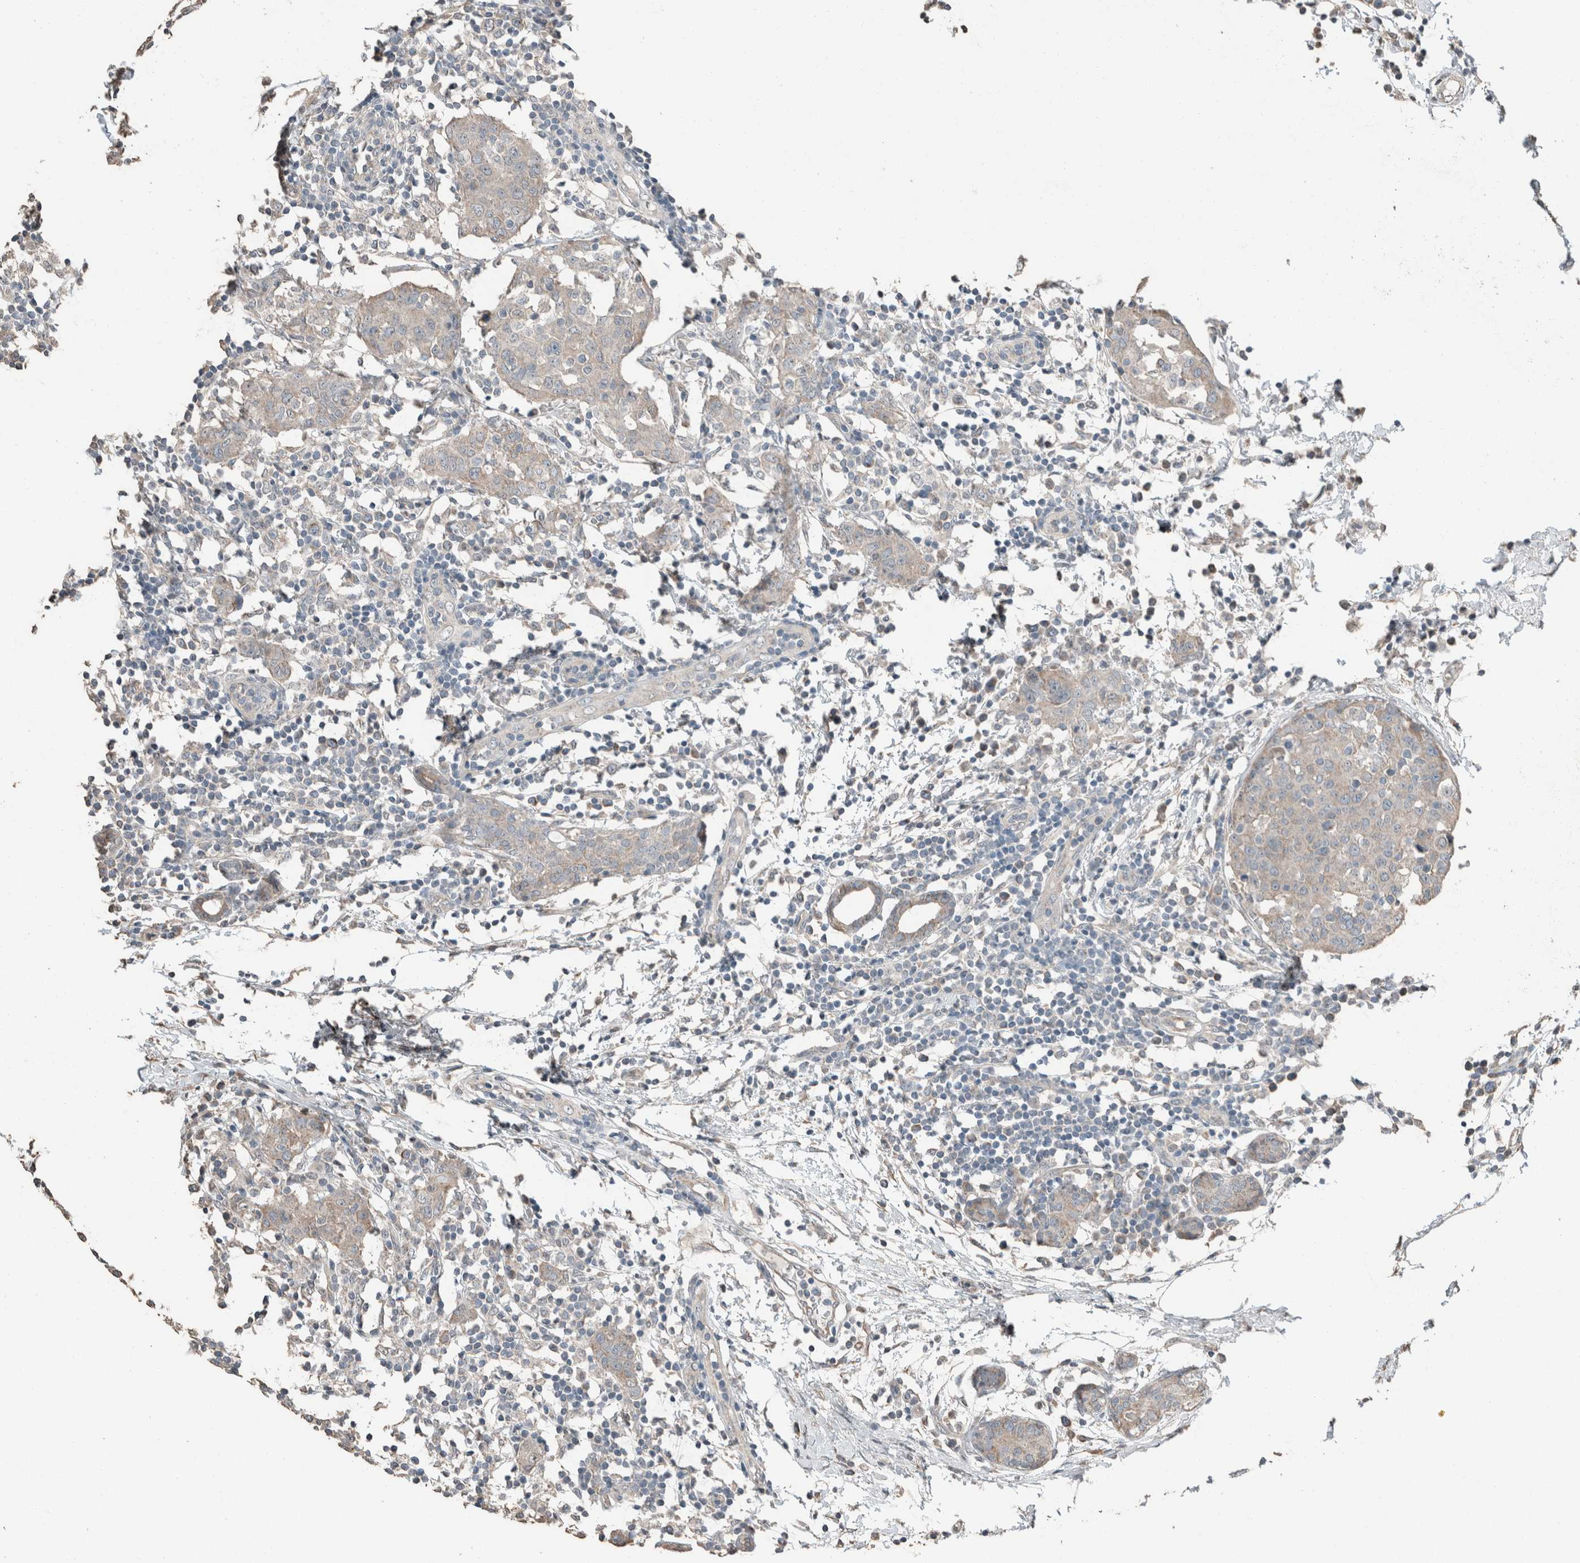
{"staining": {"intensity": "negative", "quantity": "none", "location": "none"}, "tissue": "breast cancer", "cell_type": "Tumor cells", "image_type": "cancer", "snomed": [{"axis": "morphology", "description": "Normal tissue, NOS"}, {"axis": "morphology", "description": "Duct carcinoma"}, {"axis": "topography", "description": "Breast"}], "caption": "This is a micrograph of immunohistochemistry staining of infiltrating ductal carcinoma (breast), which shows no positivity in tumor cells.", "gene": "ACVR2B", "patient": {"sex": "female", "age": 37}}